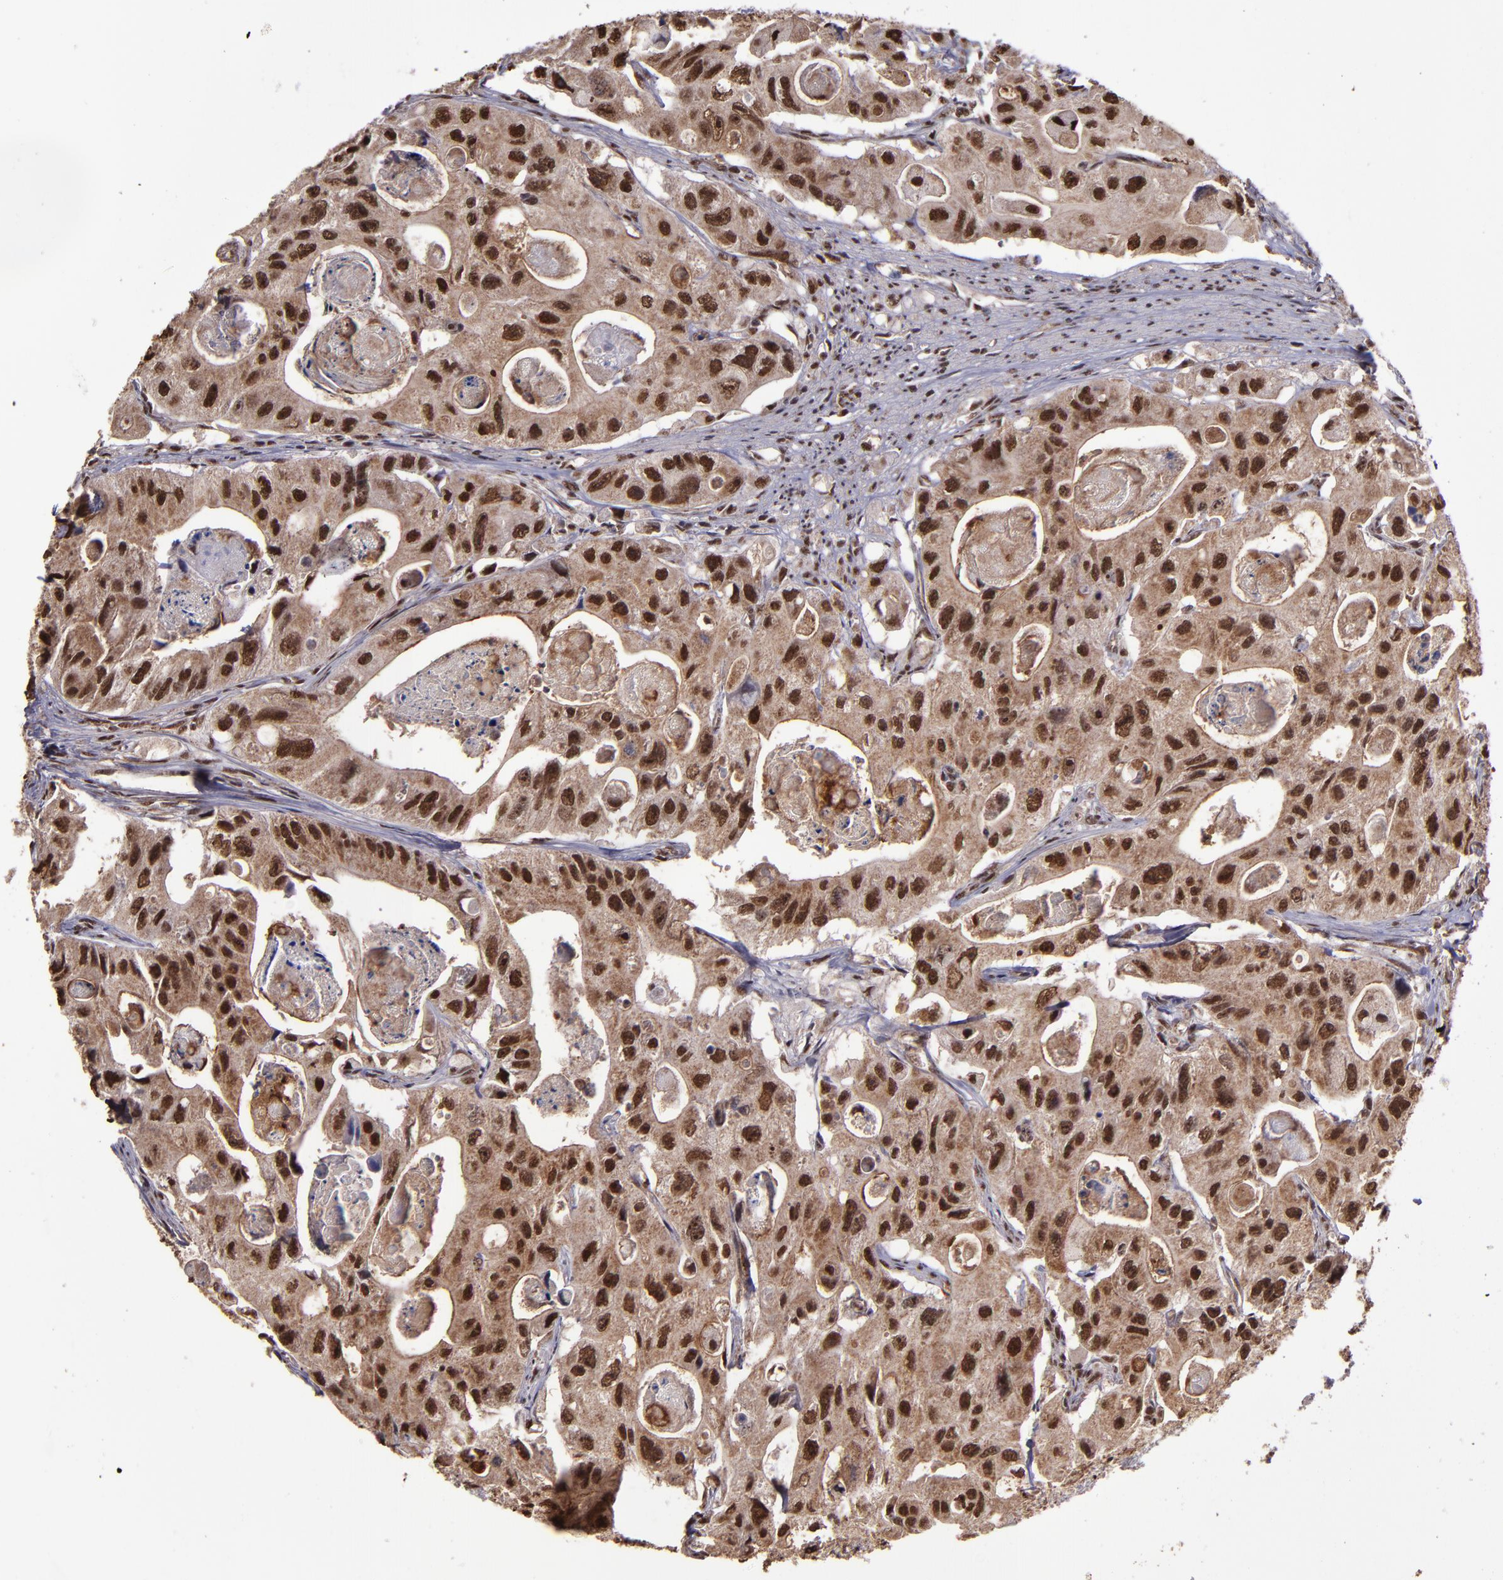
{"staining": {"intensity": "strong", "quantity": ">75%", "location": "cytoplasmic/membranous,nuclear"}, "tissue": "colorectal cancer", "cell_type": "Tumor cells", "image_type": "cancer", "snomed": [{"axis": "morphology", "description": "Adenocarcinoma, NOS"}, {"axis": "topography", "description": "Colon"}], "caption": "About >75% of tumor cells in human adenocarcinoma (colorectal) reveal strong cytoplasmic/membranous and nuclear protein staining as visualized by brown immunohistochemical staining.", "gene": "CECR2", "patient": {"sex": "female", "age": 46}}